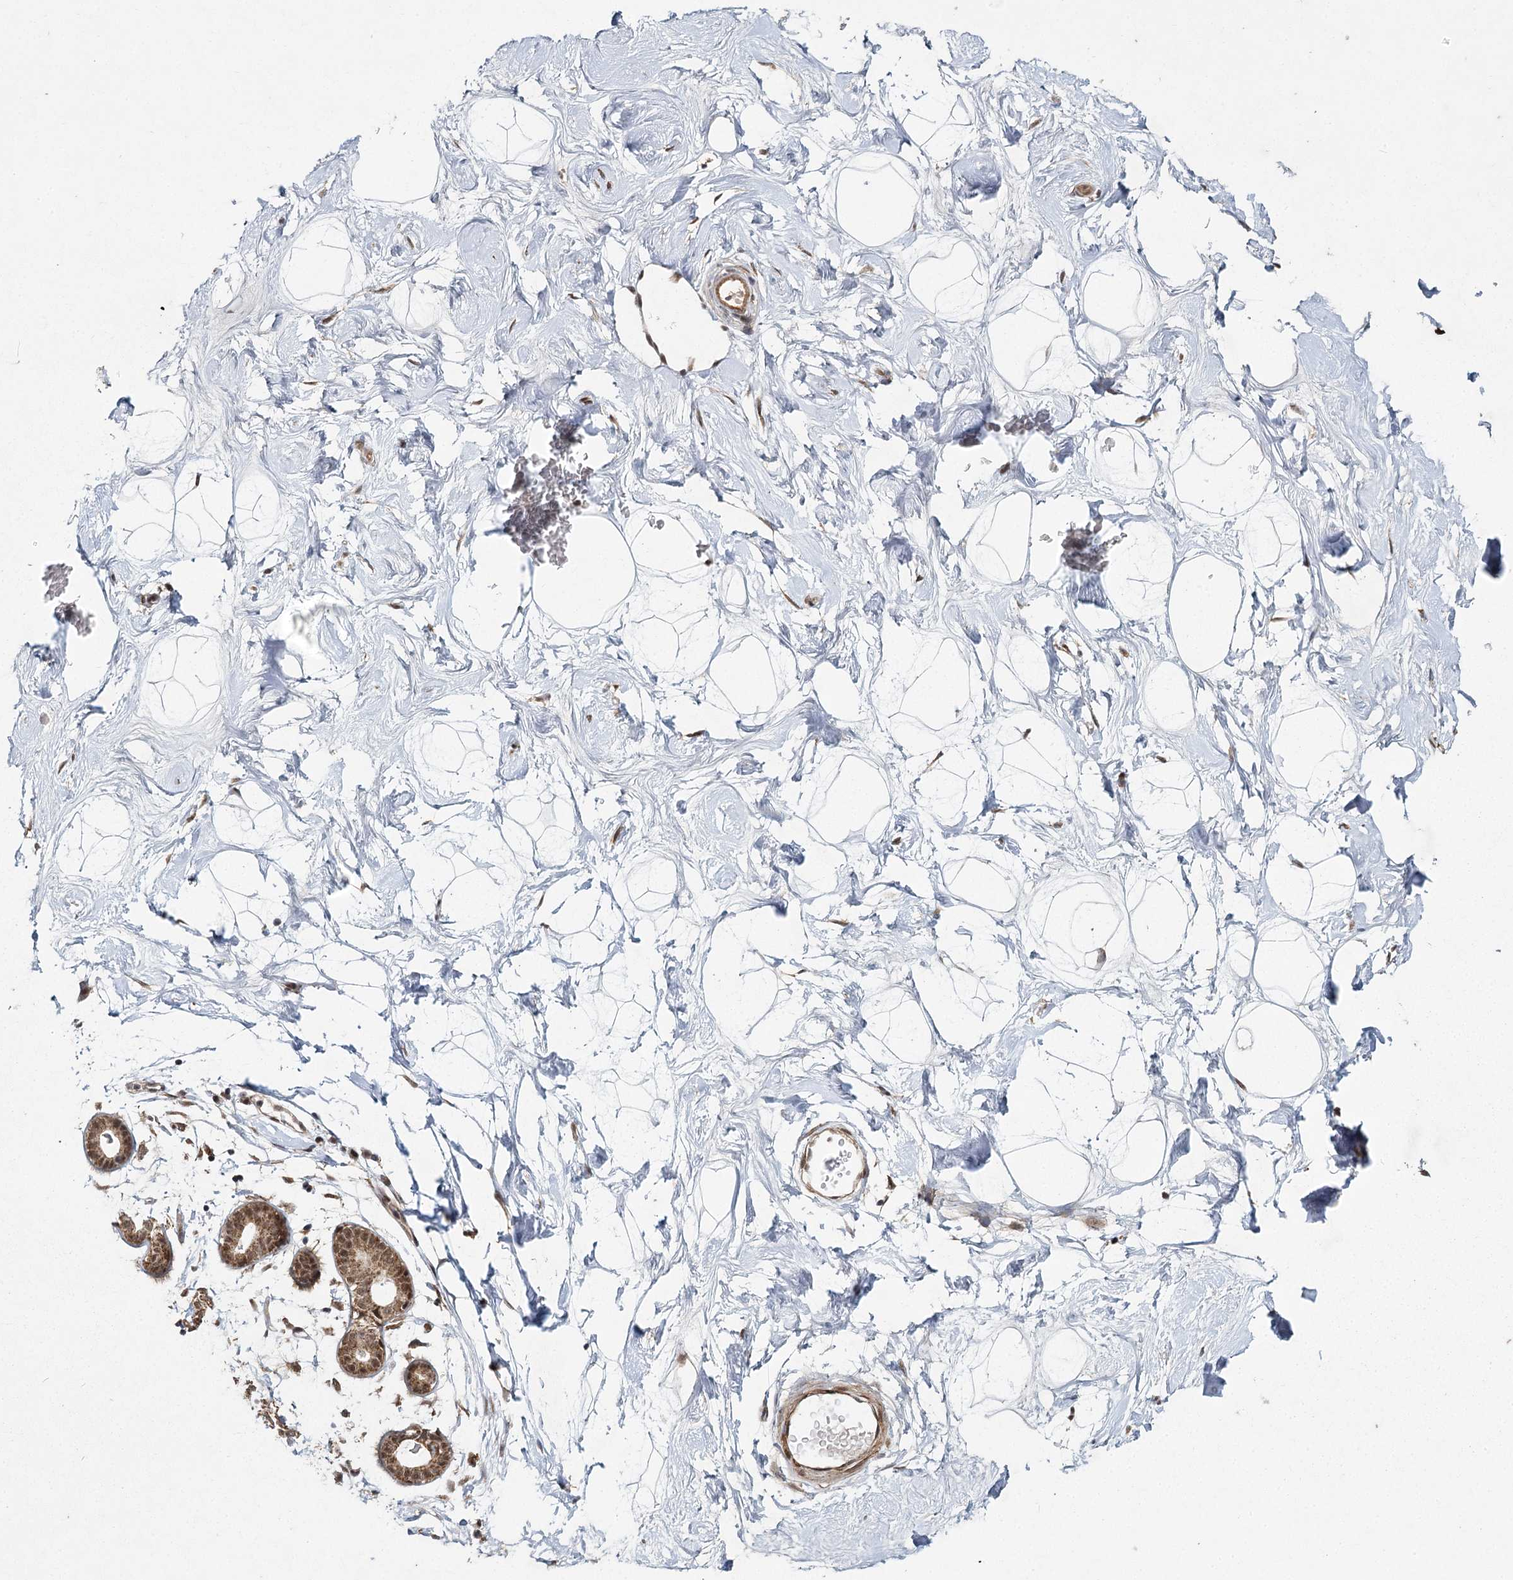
{"staining": {"intensity": "moderate", "quantity": ">75%", "location": "nuclear"}, "tissue": "breast", "cell_type": "Adipocytes", "image_type": "normal", "snomed": [{"axis": "morphology", "description": "Normal tissue, NOS"}, {"axis": "morphology", "description": "Adenoma, NOS"}, {"axis": "topography", "description": "Breast"}], "caption": "Moderate nuclear positivity is seen in about >75% of adipocytes in unremarkable breast. Immunohistochemistry (ihc) stains the protein in brown and the nuclei are stained blue.", "gene": "ZCCHC24", "patient": {"sex": "female", "age": 23}}